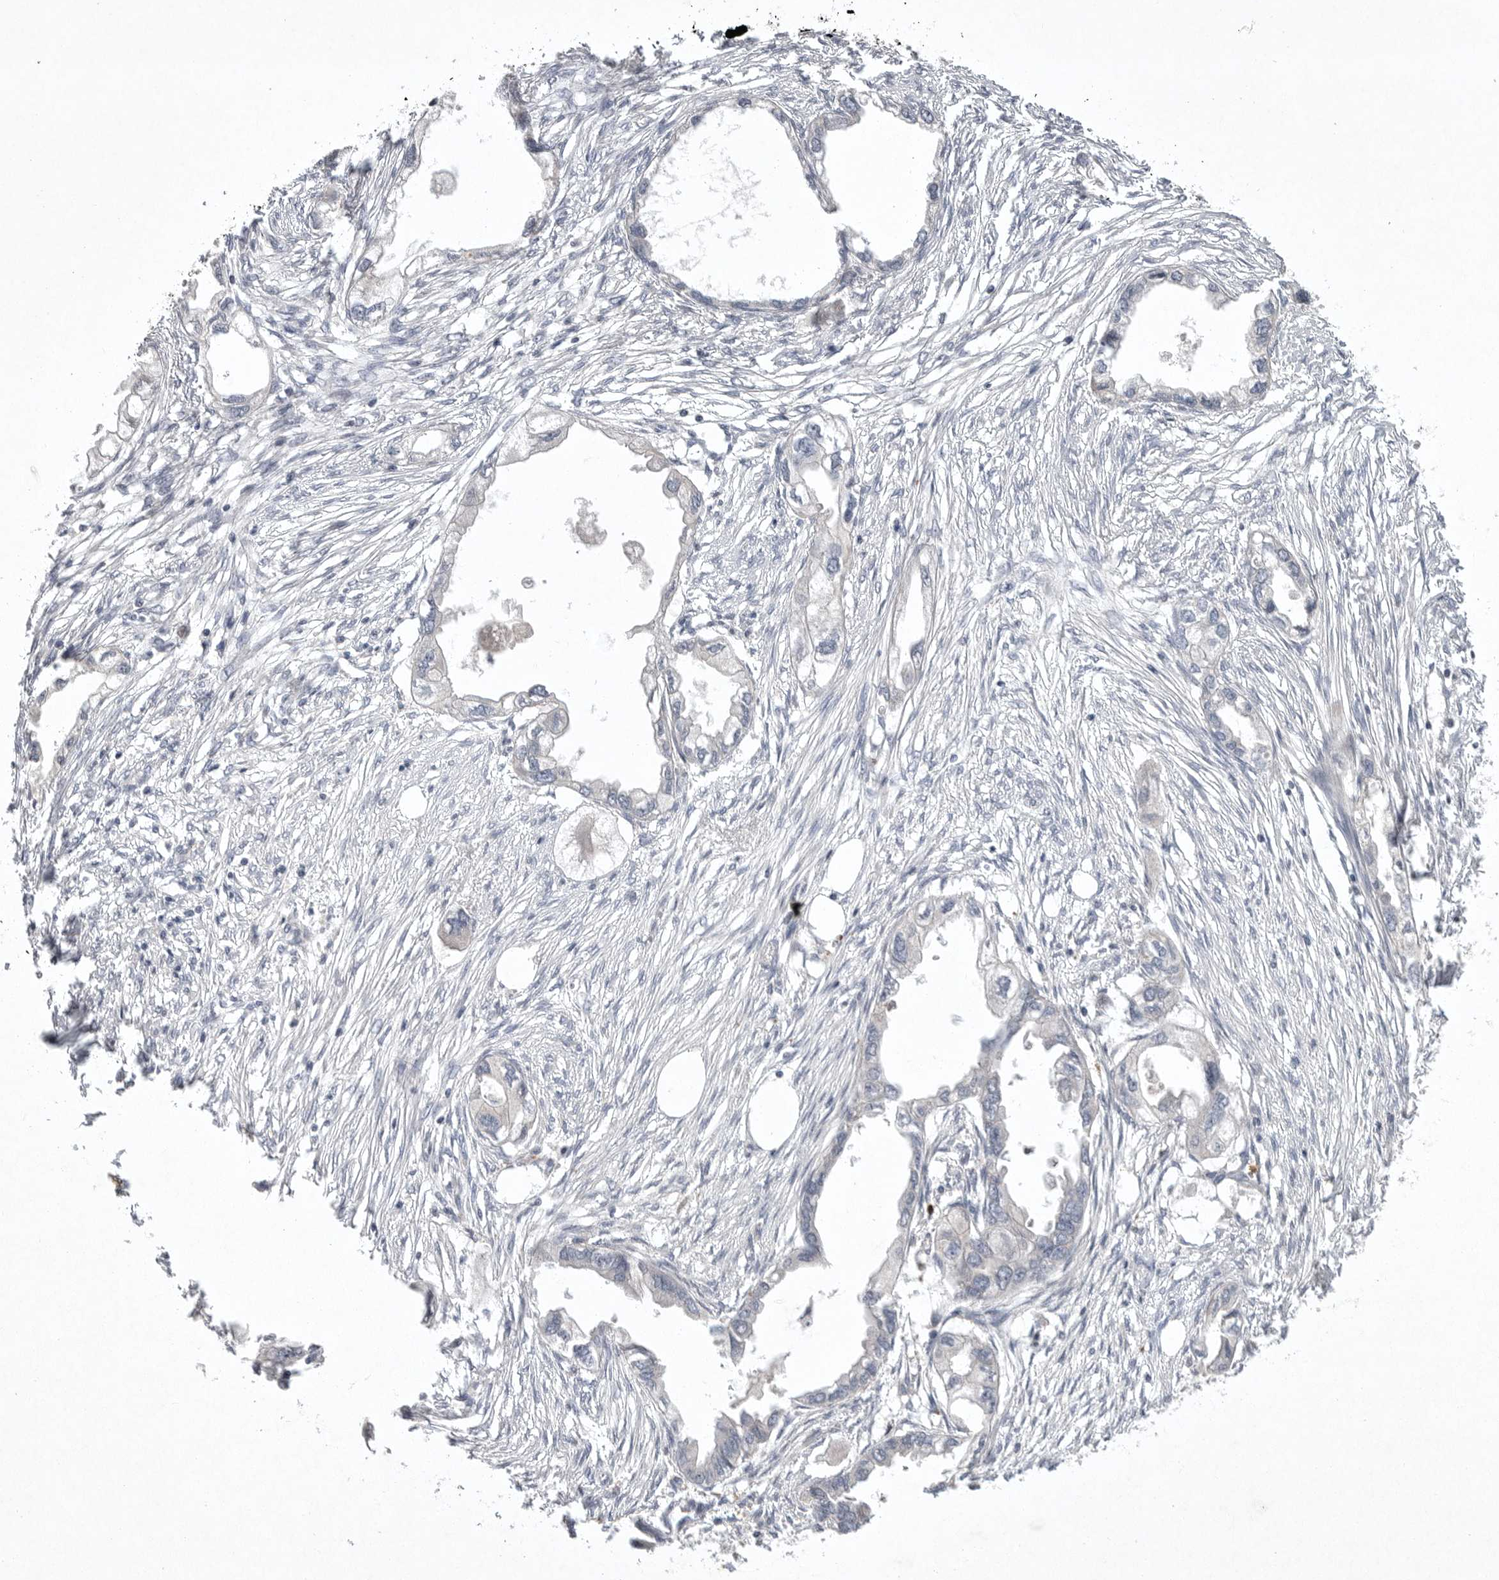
{"staining": {"intensity": "negative", "quantity": "none", "location": "none"}, "tissue": "endometrial cancer", "cell_type": "Tumor cells", "image_type": "cancer", "snomed": [{"axis": "morphology", "description": "Adenocarcinoma, NOS"}, {"axis": "morphology", "description": "Adenocarcinoma, metastatic, NOS"}, {"axis": "topography", "description": "Adipose tissue"}, {"axis": "topography", "description": "Endometrium"}], "caption": "IHC of human adenocarcinoma (endometrial) shows no expression in tumor cells.", "gene": "UBE3D", "patient": {"sex": "female", "age": 67}}